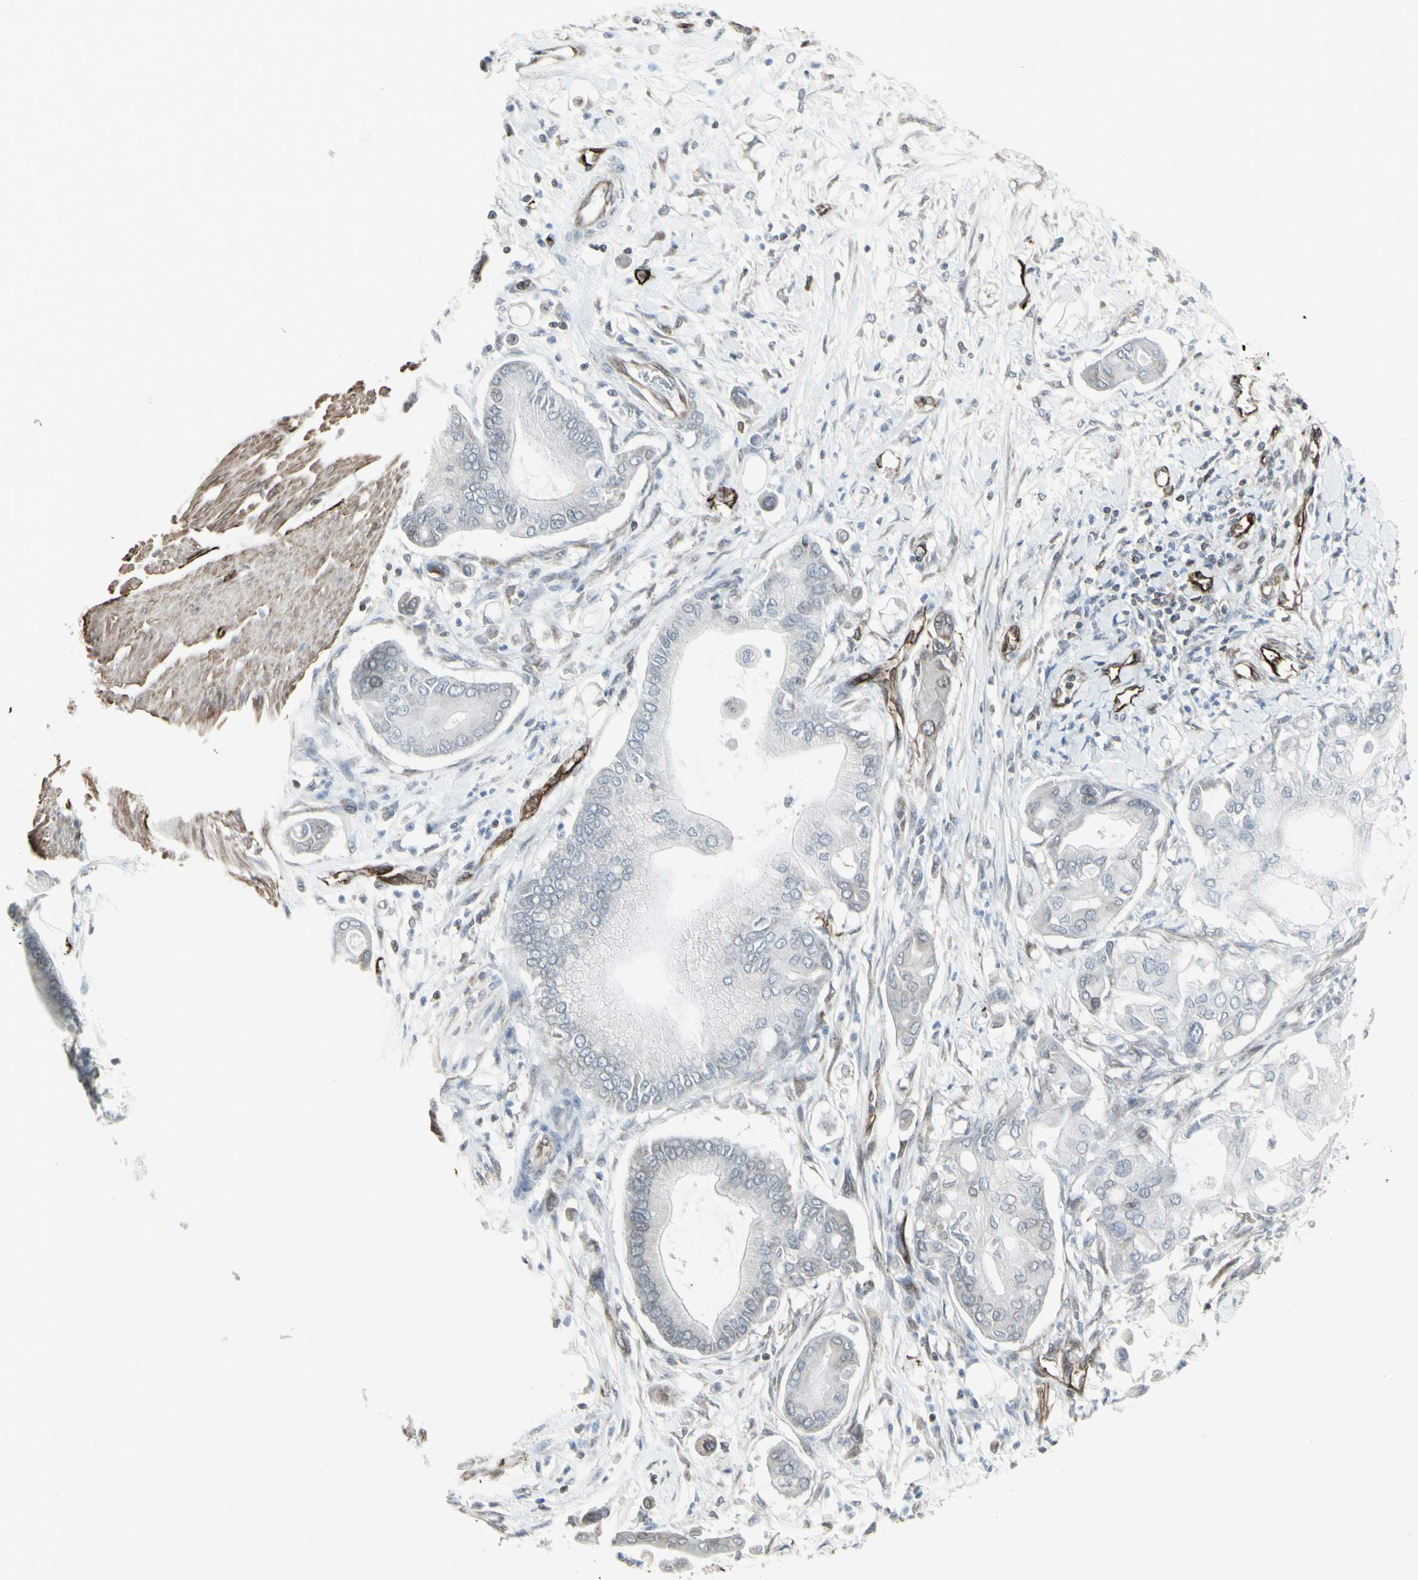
{"staining": {"intensity": "negative", "quantity": "none", "location": "none"}, "tissue": "pancreatic cancer", "cell_type": "Tumor cells", "image_type": "cancer", "snomed": [{"axis": "morphology", "description": "Adenocarcinoma, NOS"}, {"axis": "morphology", "description": "Adenocarcinoma, metastatic, NOS"}, {"axis": "topography", "description": "Lymph node"}, {"axis": "topography", "description": "Pancreas"}, {"axis": "topography", "description": "Duodenum"}], "caption": "Protein analysis of pancreatic metastatic adenocarcinoma demonstrates no significant staining in tumor cells.", "gene": "DTX3L", "patient": {"sex": "female", "age": 64}}